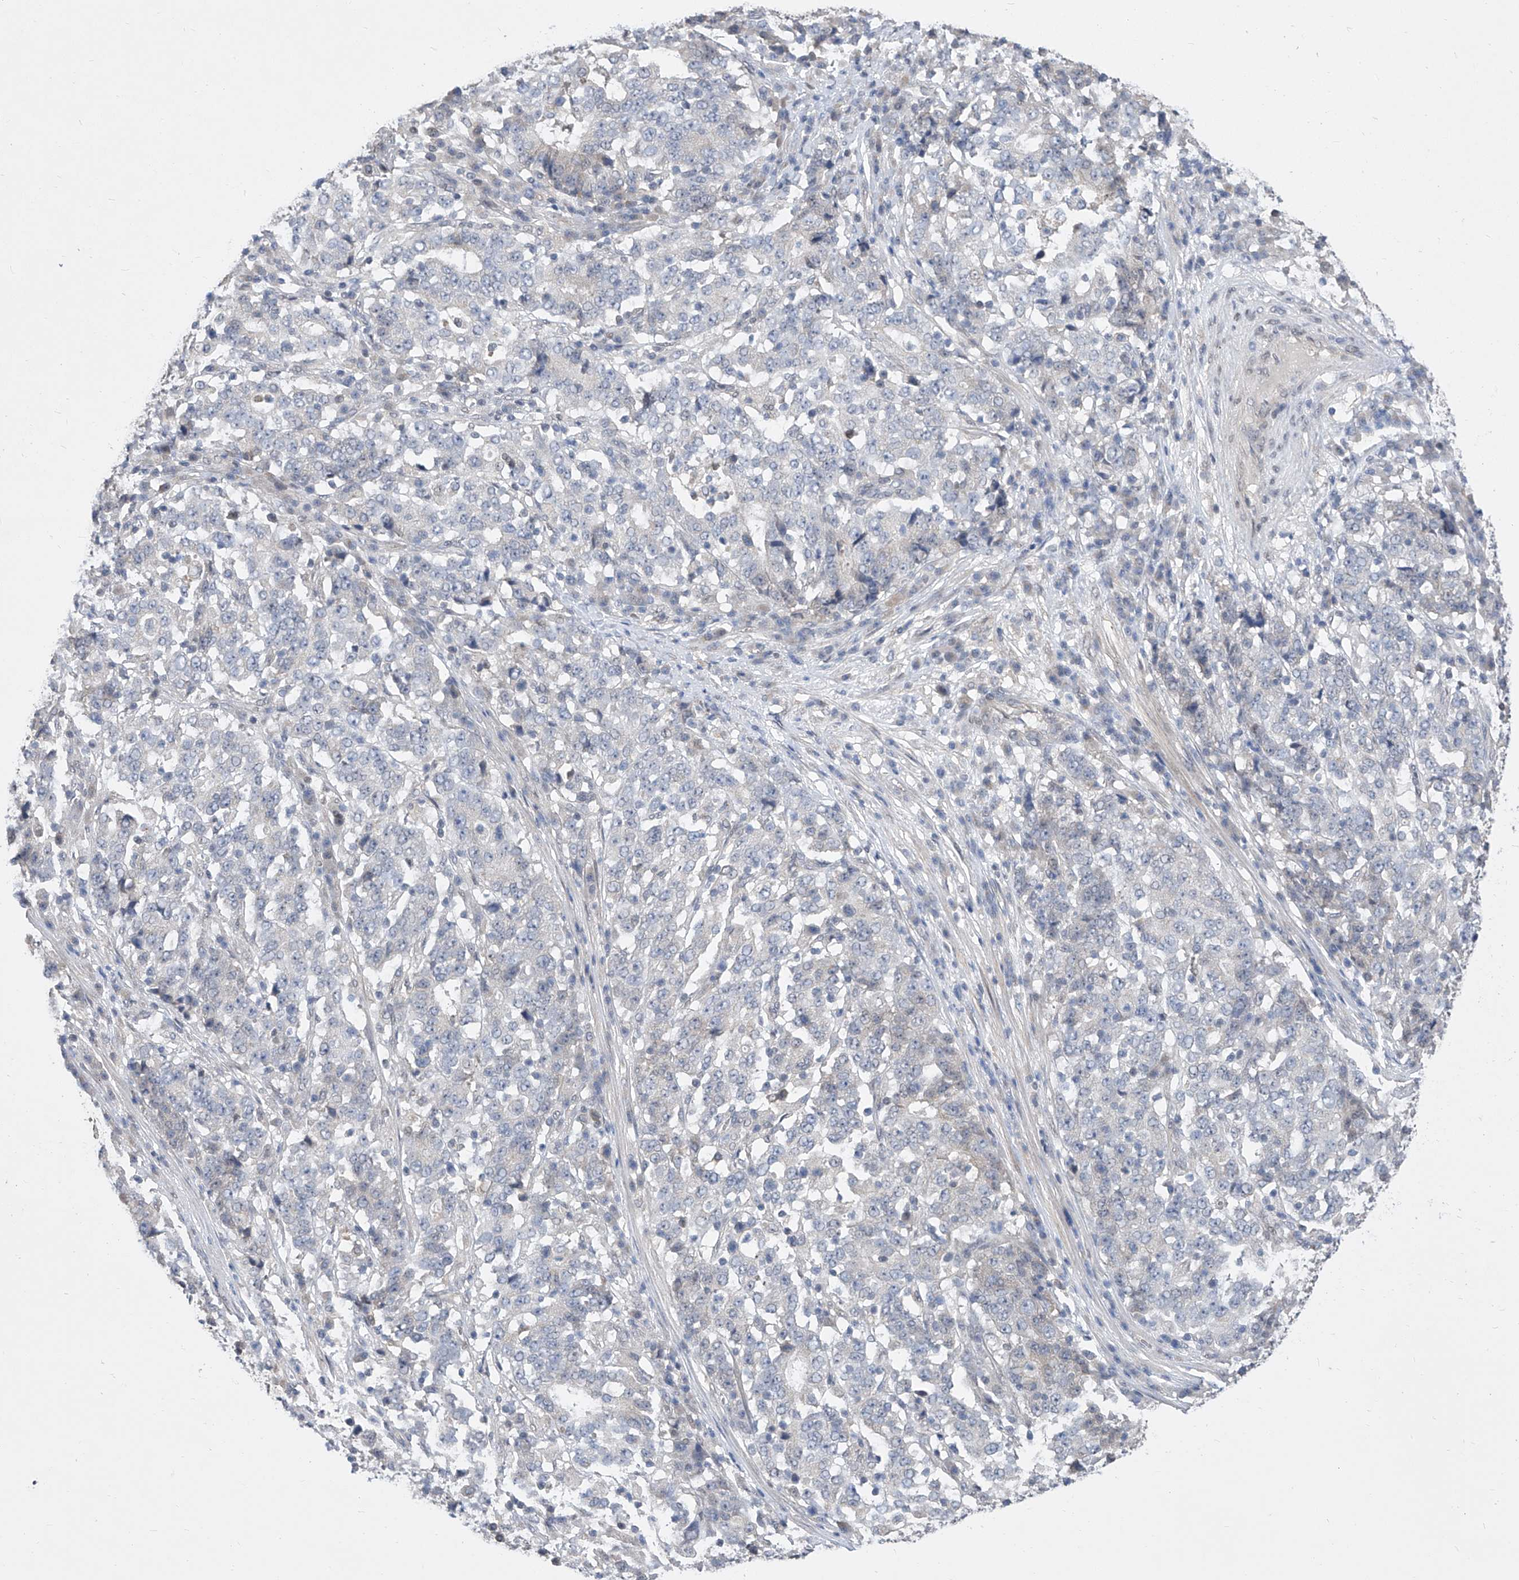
{"staining": {"intensity": "negative", "quantity": "none", "location": "none"}, "tissue": "stomach cancer", "cell_type": "Tumor cells", "image_type": "cancer", "snomed": [{"axis": "morphology", "description": "Adenocarcinoma, NOS"}, {"axis": "topography", "description": "Stomach"}], "caption": "This is an IHC micrograph of adenocarcinoma (stomach). There is no positivity in tumor cells.", "gene": "CETN2", "patient": {"sex": "male", "age": 59}}